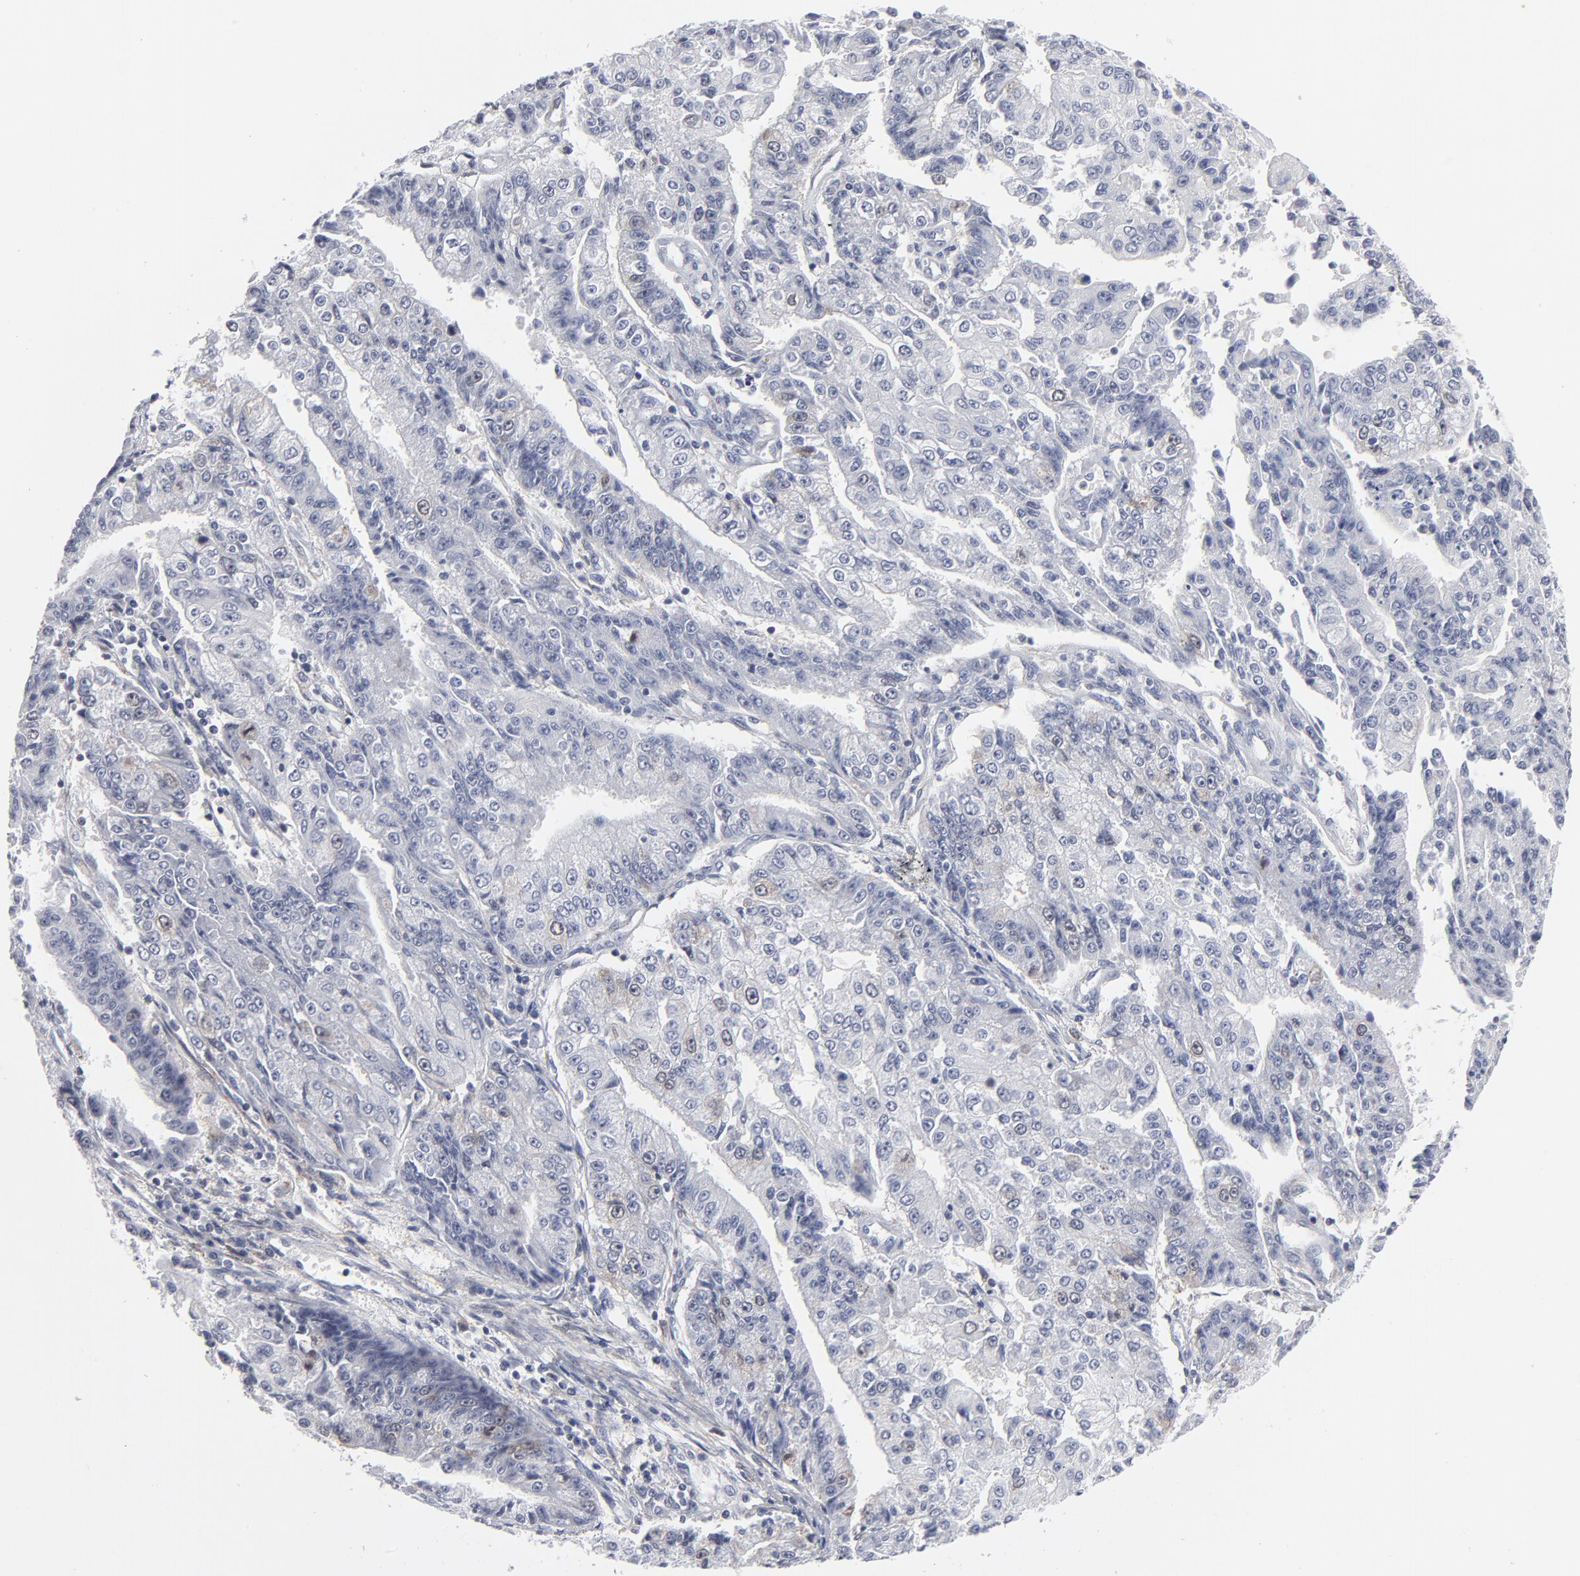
{"staining": {"intensity": "negative", "quantity": "none", "location": "none"}, "tissue": "endometrial cancer", "cell_type": "Tumor cells", "image_type": "cancer", "snomed": [{"axis": "morphology", "description": "Adenocarcinoma, NOS"}, {"axis": "topography", "description": "Endometrium"}], "caption": "Endometrial cancer (adenocarcinoma) was stained to show a protein in brown. There is no significant staining in tumor cells. (DAB immunohistochemistry (IHC), high magnification).", "gene": "AURKA", "patient": {"sex": "female", "age": 75}}